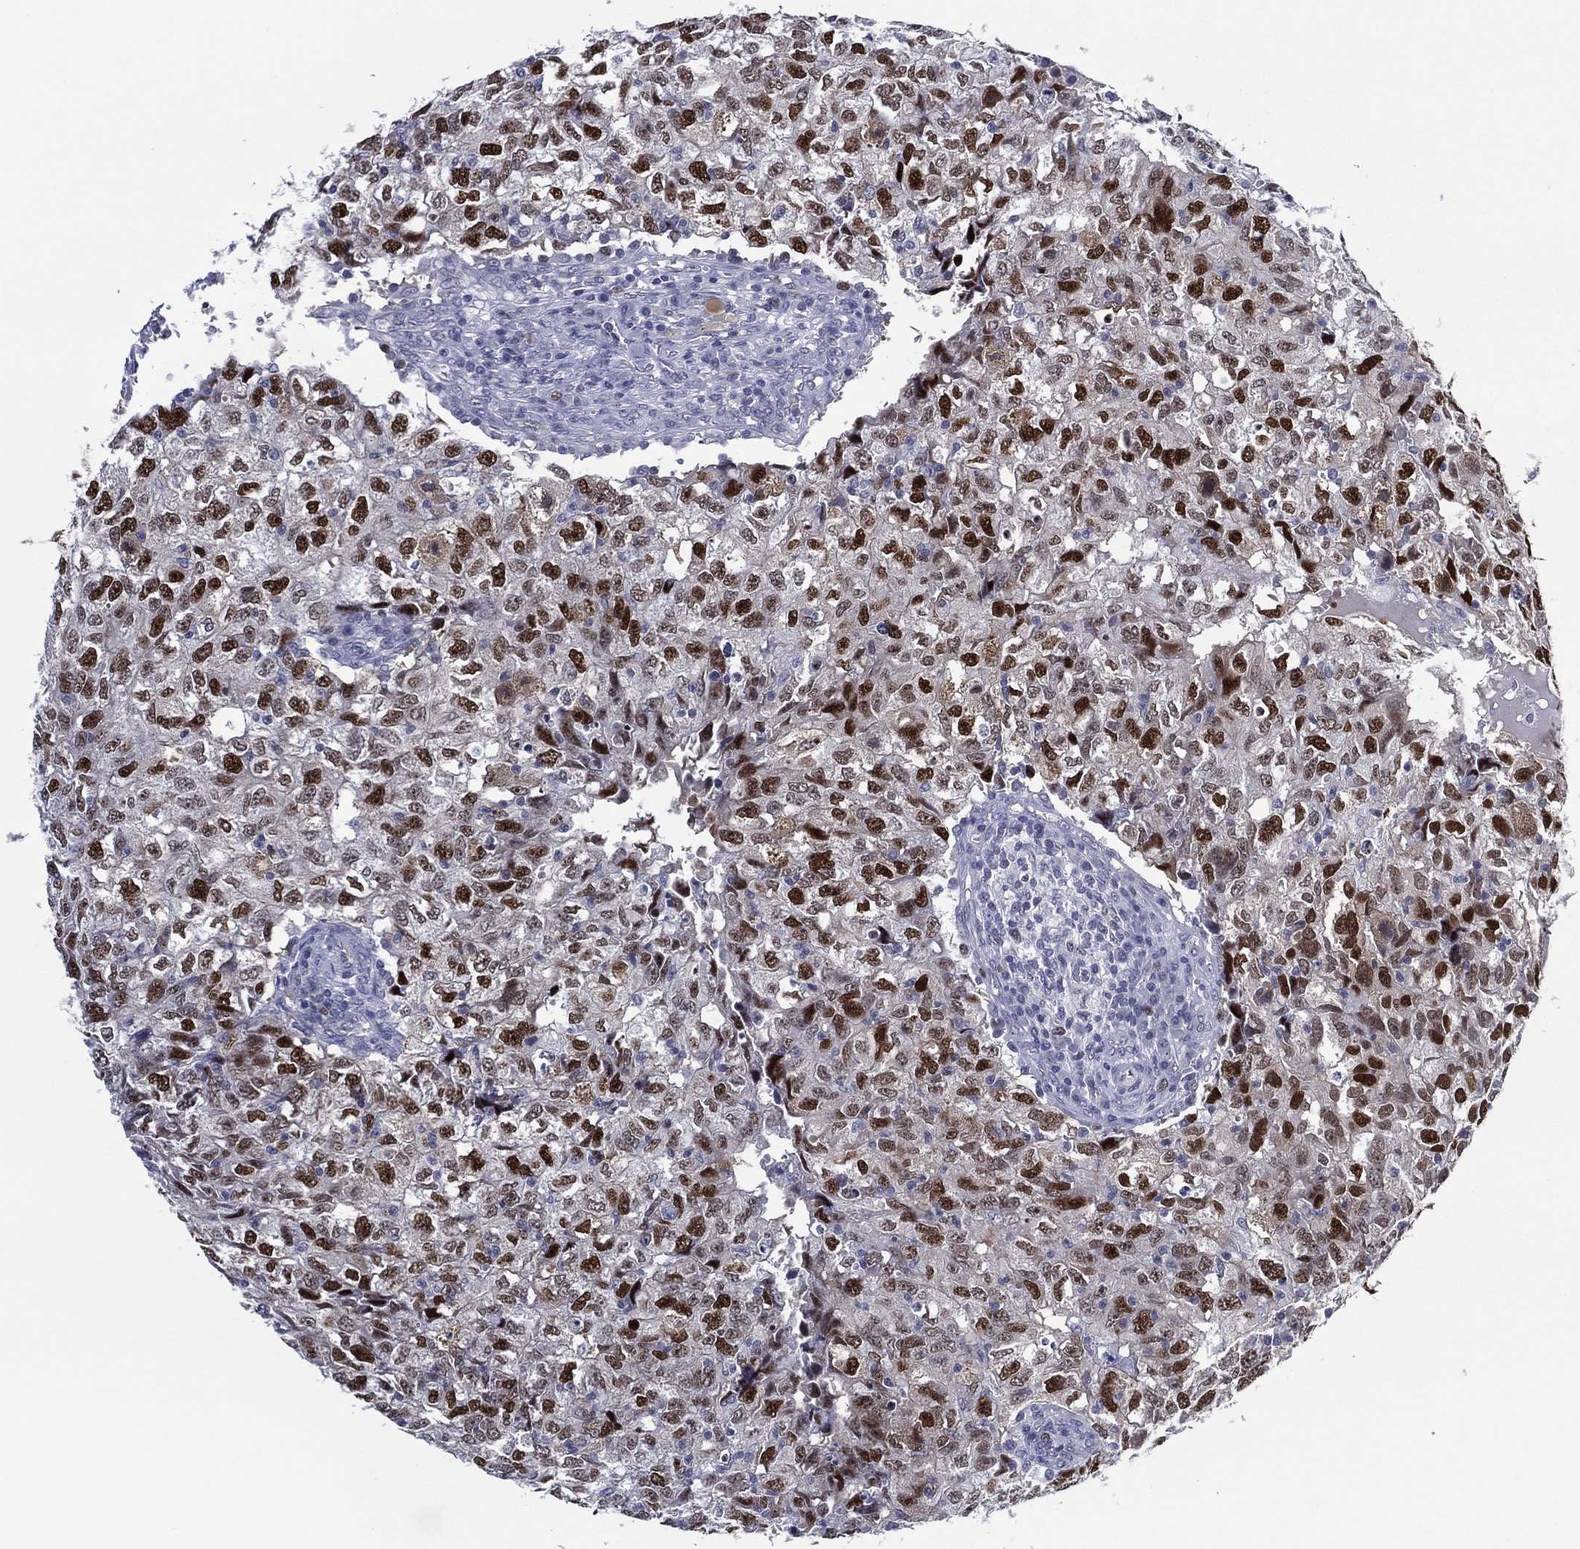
{"staining": {"intensity": "strong", "quantity": "25%-75%", "location": "nuclear"}, "tissue": "breast cancer", "cell_type": "Tumor cells", "image_type": "cancer", "snomed": [{"axis": "morphology", "description": "Duct carcinoma"}, {"axis": "topography", "description": "Breast"}], "caption": "Immunohistochemistry (IHC) photomicrograph of human breast cancer (invasive ductal carcinoma) stained for a protein (brown), which reveals high levels of strong nuclear positivity in approximately 25%-75% of tumor cells.", "gene": "GATA6", "patient": {"sex": "female", "age": 30}}